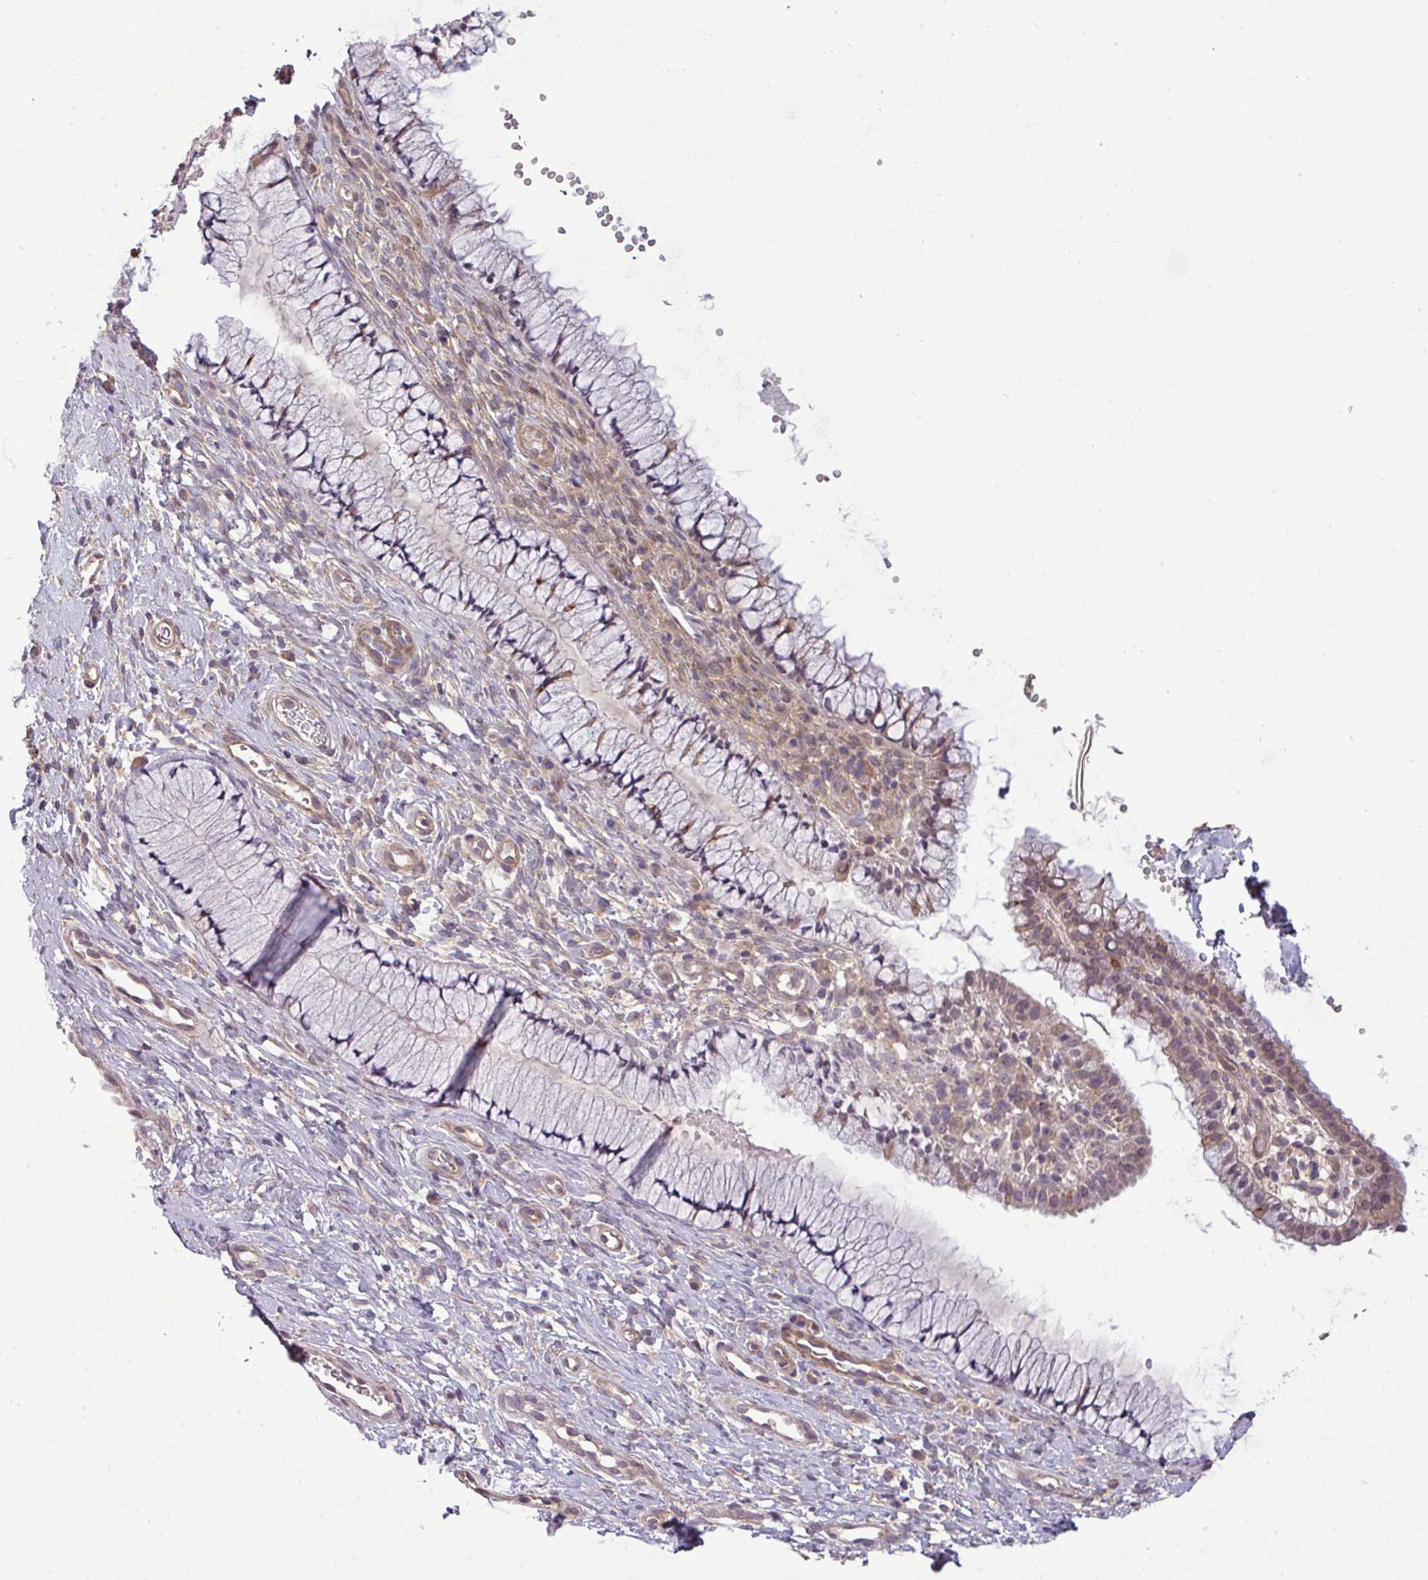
{"staining": {"intensity": "weak", "quantity": "<25%", "location": "cytoplasmic/membranous"}, "tissue": "cervix", "cell_type": "Glandular cells", "image_type": "normal", "snomed": [{"axis": "morphology", "description": "Normal tissue, NOS"}, {"axis": "topography", "description": "Cervix"}], "caption": "Immunohistochemistry histopathology image of benign human cervix stained for a protein (brown), which shows no staining in glandular cells.", "gene": "ZNF35", "patient": {"sex": "female", "age": 36}}